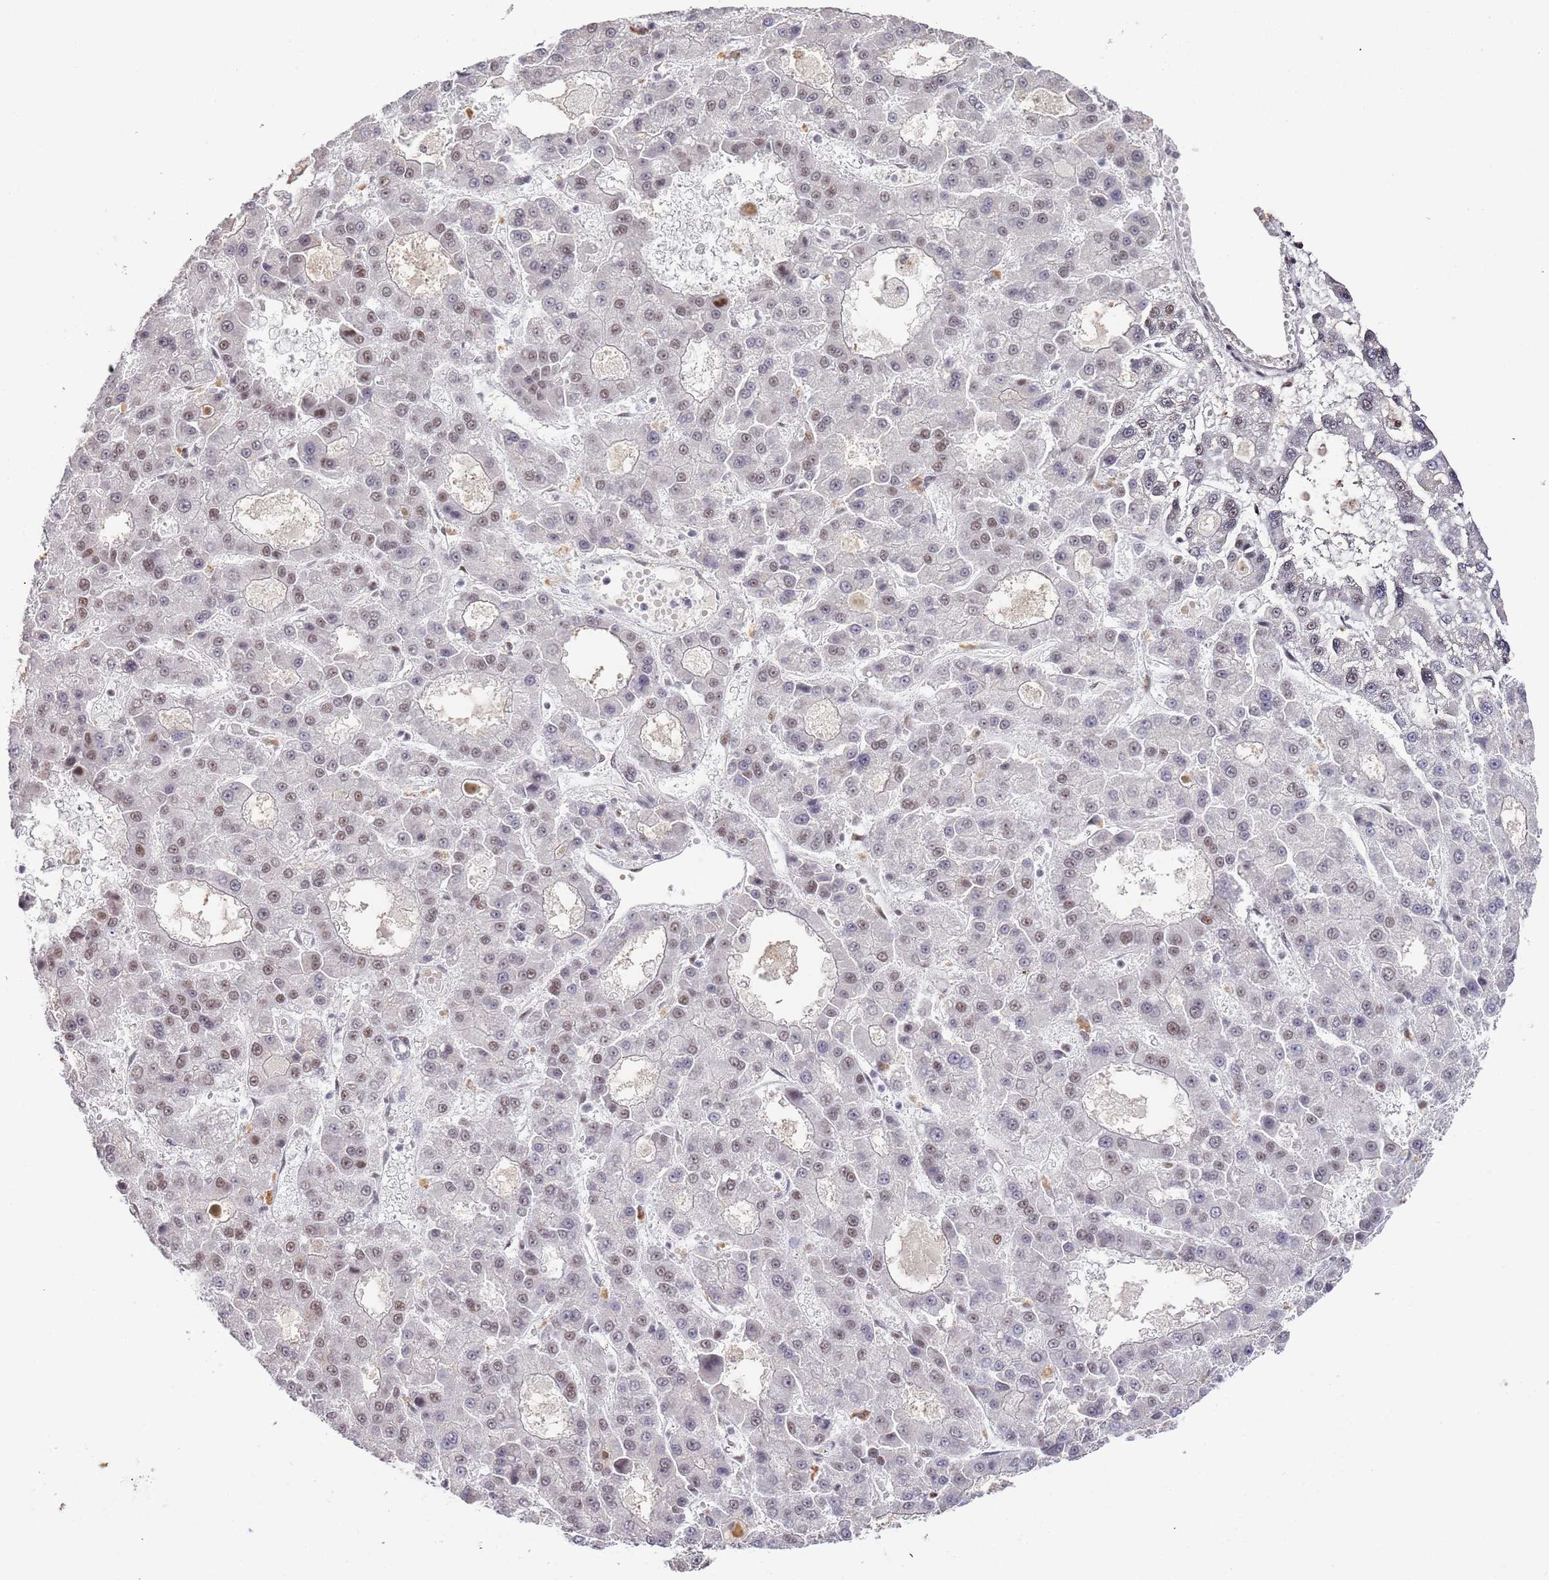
{"staining": {"intensity": "weak", "quantity": "25%-75%", "location": "nuclear"}, "tissue": "liver cancer", "cell_type": "Tumor cells", "image_type": "cancer", "snomed": [{"axis": "morphology", "description": "Carcinoma, Hepatocellular, NOS"}, {"axis": "topography", "description": "Liver"}], "caption": "Immunohistochemical staining of liver cancer exhibits weak nuclear protein expression in approximately 25%-75% of tumor cells.", "gene": "AKAP8L", "patient": {"sex": "male", "age": 70}}